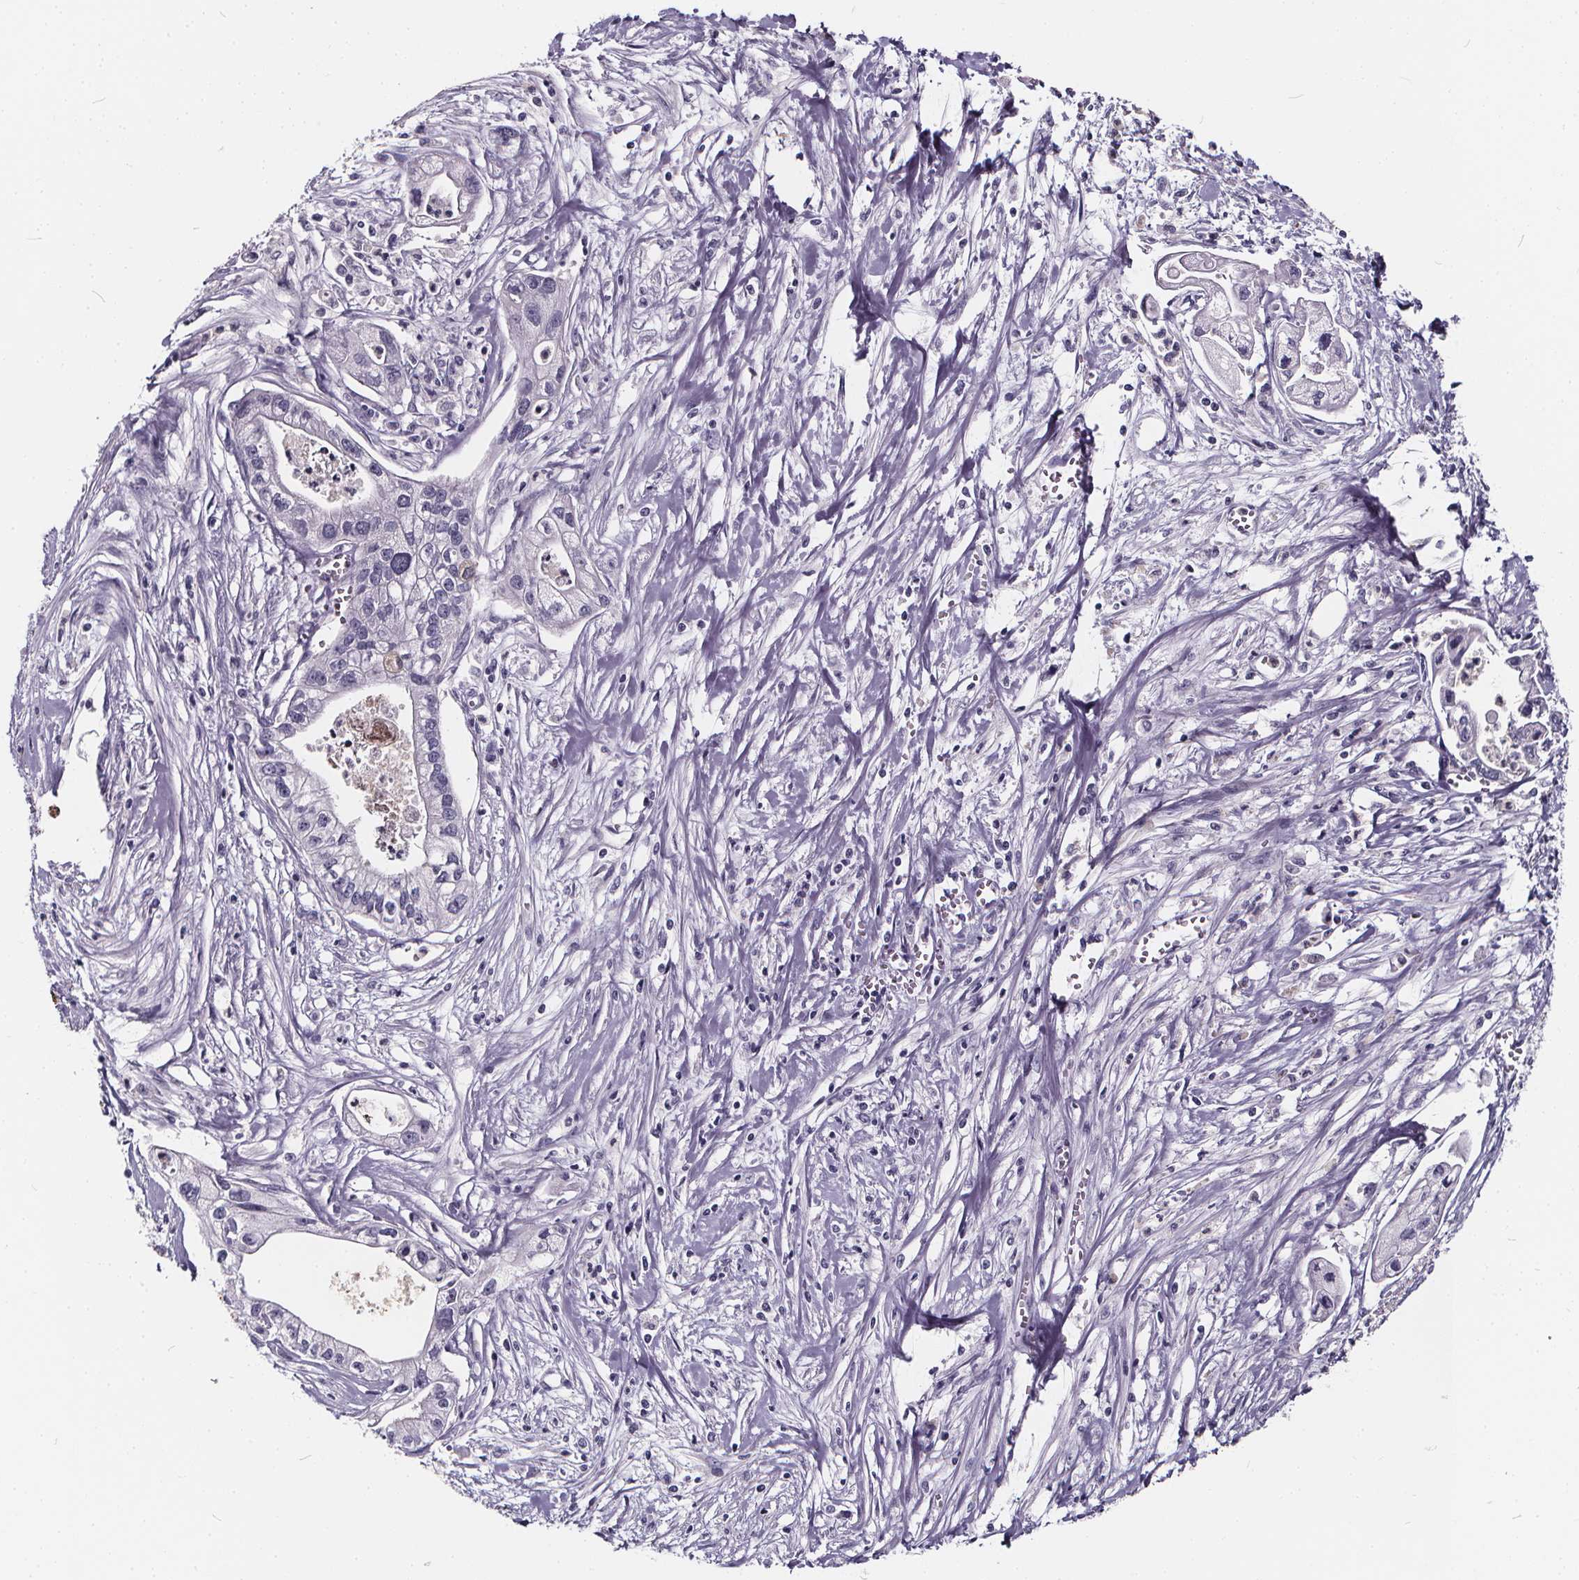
{"staining": {"intensity": "negative", "quantity": "none", "location": "none"}, "tissue": "pancreatic cancer", "cell_type": "Tumor cells", "image_type": "cancer", "snomed": [{"axis": "morphology", "description": "Adenocarcinoma, NOS"}, {"axis": "topography", "description": "Pancreas"}], "caption": "Immunohistochemistry image of pancreatic cancer (adenocarcinoma) stained for a protein (brown), which displays no expression in tumor cells. (Stains: DAB immunohistochemistry (IHC) with hematoxylin counter stain, Microscopy: brightfield microscopy at high magnification).", "gene": "SPEF2", "patient": {"sex": "male", "age": 70}}